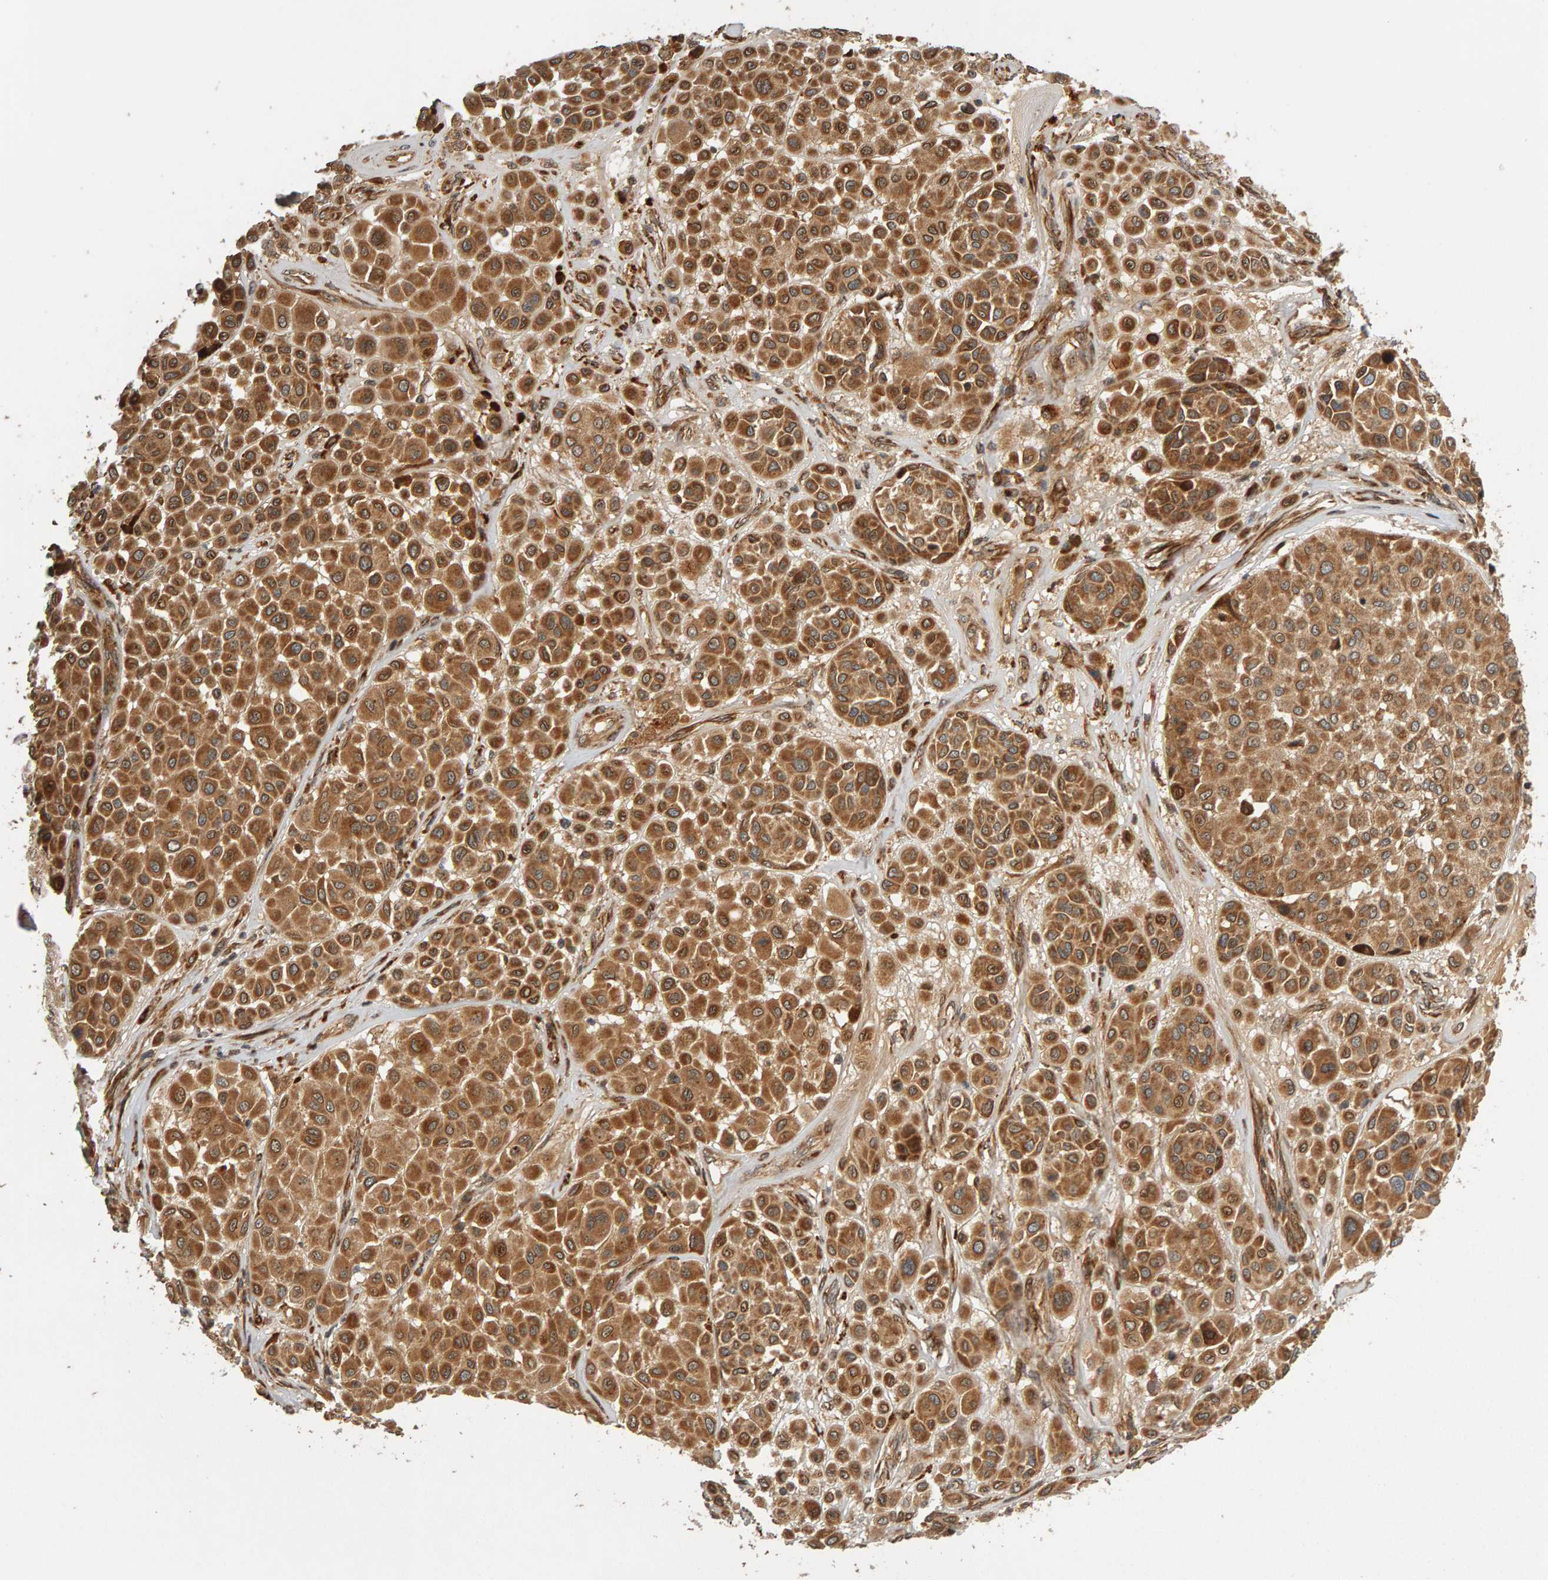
{"staining": {"intensity": "moderate", "quantity": ">75%", "location": "cytoplasmic/membranous"}, "tissue": "melanoma", "cell_type": "Tumor cells", "image_type": "cancer", "snomed": [{"axis": "morphology", "description": "Malignant melanoma, Metastatic site"}, {"axis": "topography", "description": "Soft tissue"}], "caption": "Immunohistochemical staining of human melanoma demonstrates medium levels of moderate cytoplasmic/membranous protein positivity in approximately >75% of tumor cells. Nuclei are stained in blue.", "gene": "ZFAND1", "patient": {"sex": "male", "age": 41}}